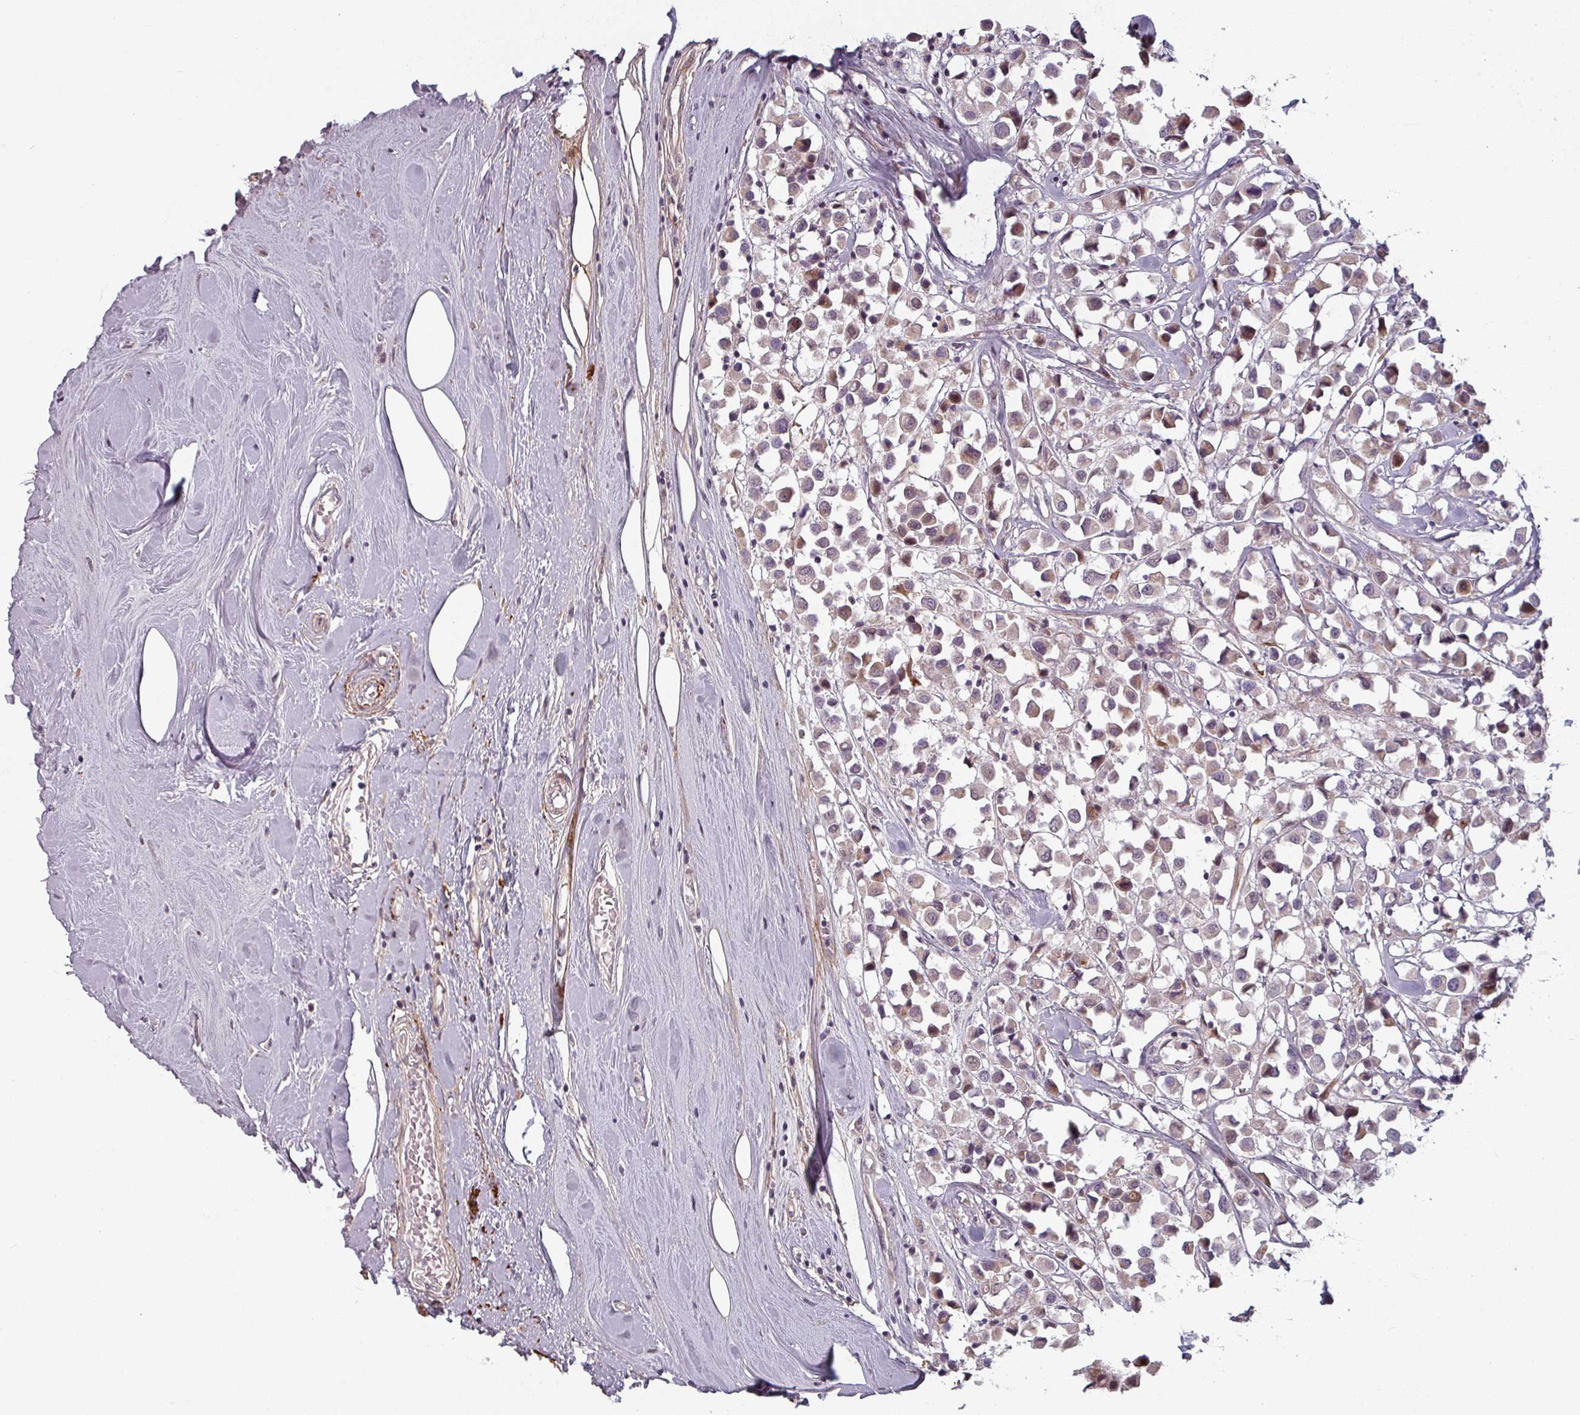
{"staining": {"intensity": "weak", "quantity": "<25%", "location": "cytoplasmic/membranous"}, "tissue": "breast cancer", "cell_type": "Tumor cells", "image_type": "cancer", "snomed": [{"axis": "morphology", "description": "Duct carcinoma"}, {"axis": "topography", "description": "Breast"}], "caption": "DAB immunohistochemical staining of human breast cancer shows no significant staining in tumor cells.", "gene": "CYB5RL", "patient": {"sex": "female", "age": 61}}